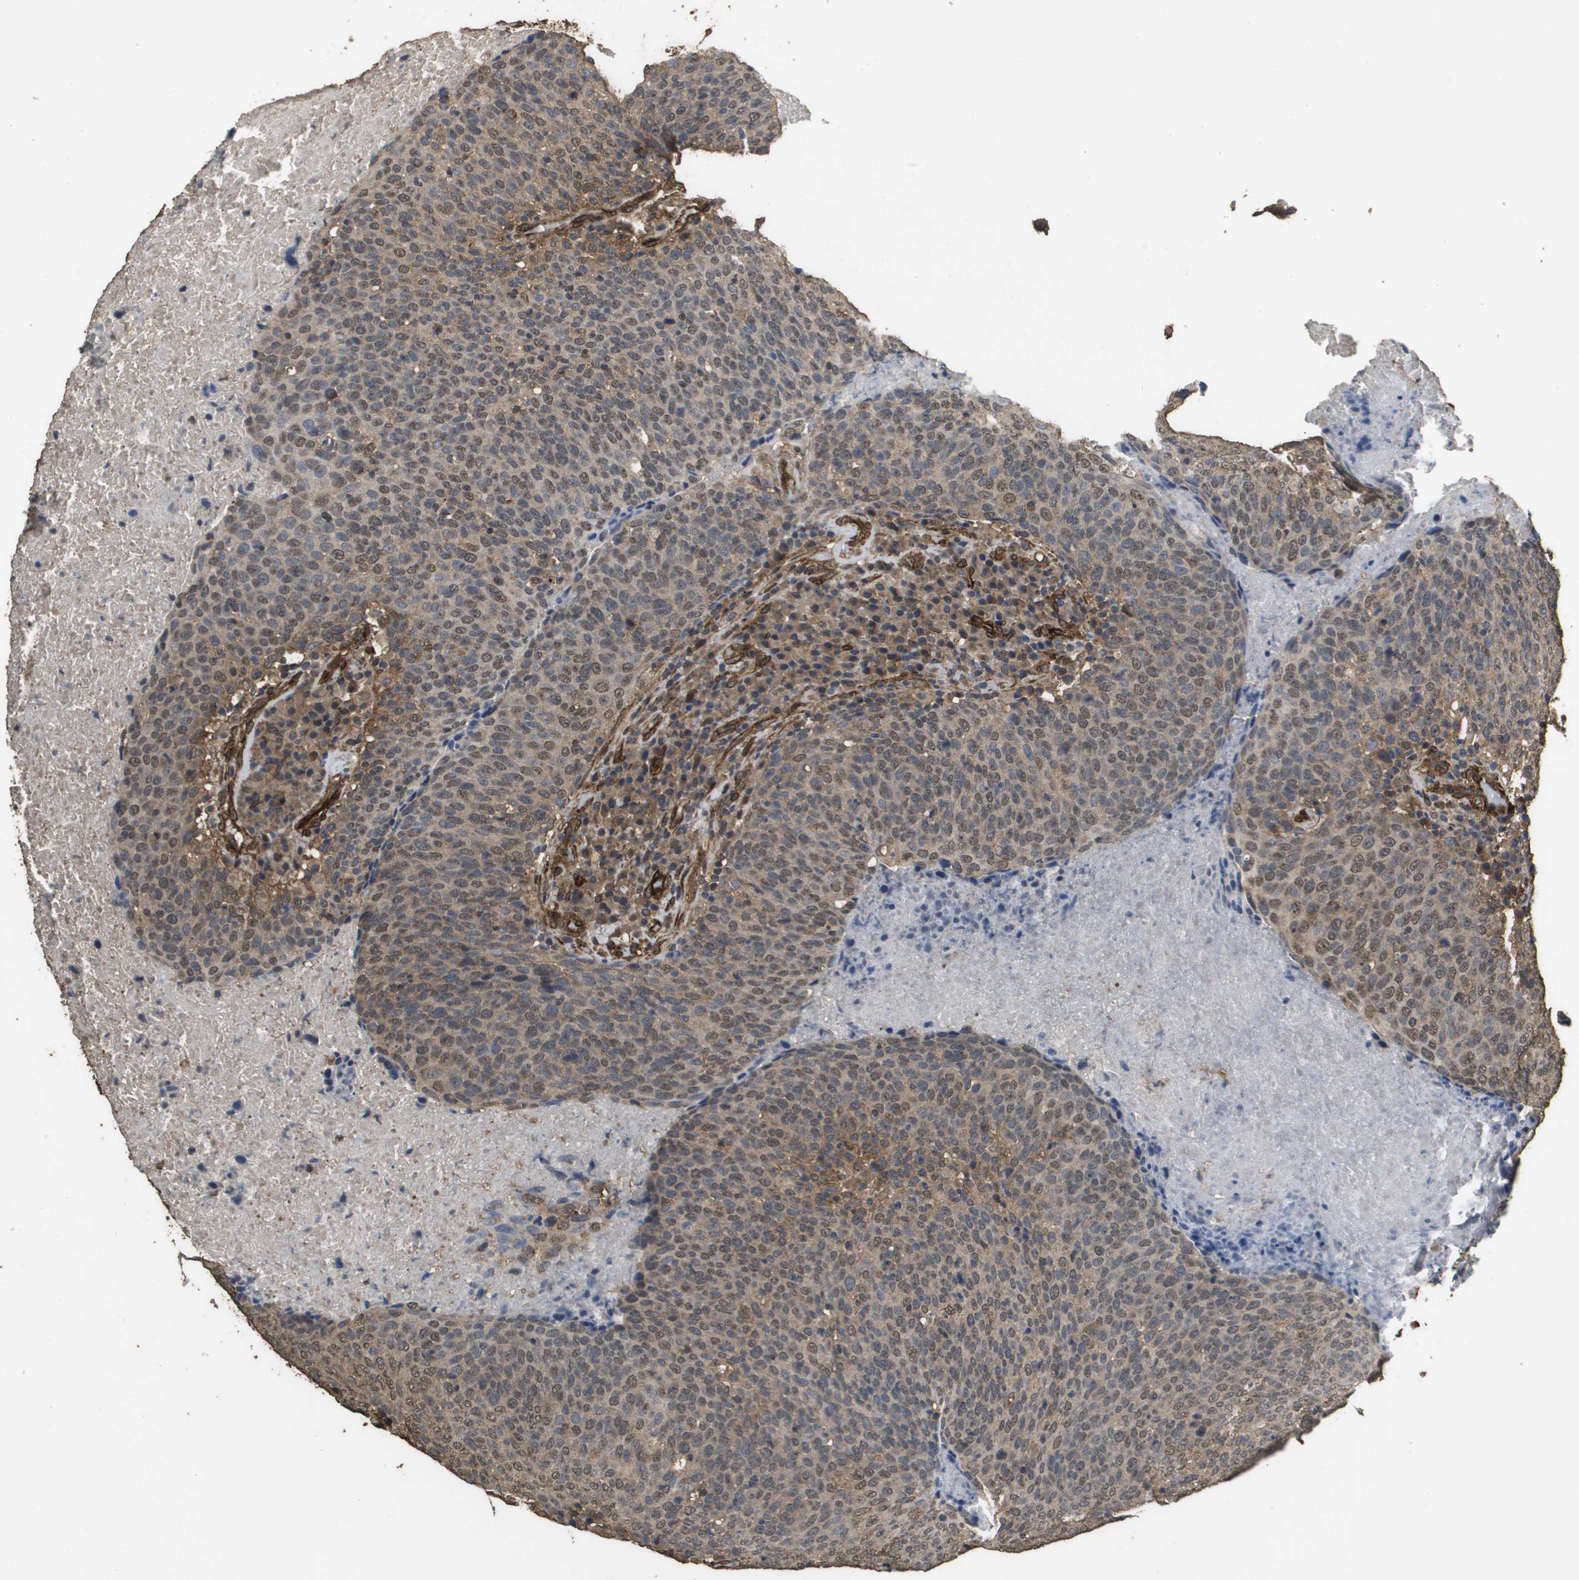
{"staining": {"intensity": "moderate", "quantity": ">75%", "location": "cytoplasmic/membranous,nuclear"}, "tissue": "head and neck cancer", "cell_type": "Tumor cells", "image_type": "cancer", "snomed": [{"axis": "morphology", "description": "Squamous cell carcinoma, NOS"}, {"axis": "morphology", "description": "Squamous cell carcinoma, metastatic, NOS"}, {"axis": "topography", "description": "Lymph node"}, {"axis": "topography", "description": "Head-Neck"}], "caption": "This is a photomicrograph of immunohistochemistry staining of head and neck cancer (metastatic squamous cell carcinoma), which shows moderate expression in the cytoplasmic/membranous and nuclear of tumor cells.", "gene": "AAMP", "patient": {"sex": "male", "age": 62}}